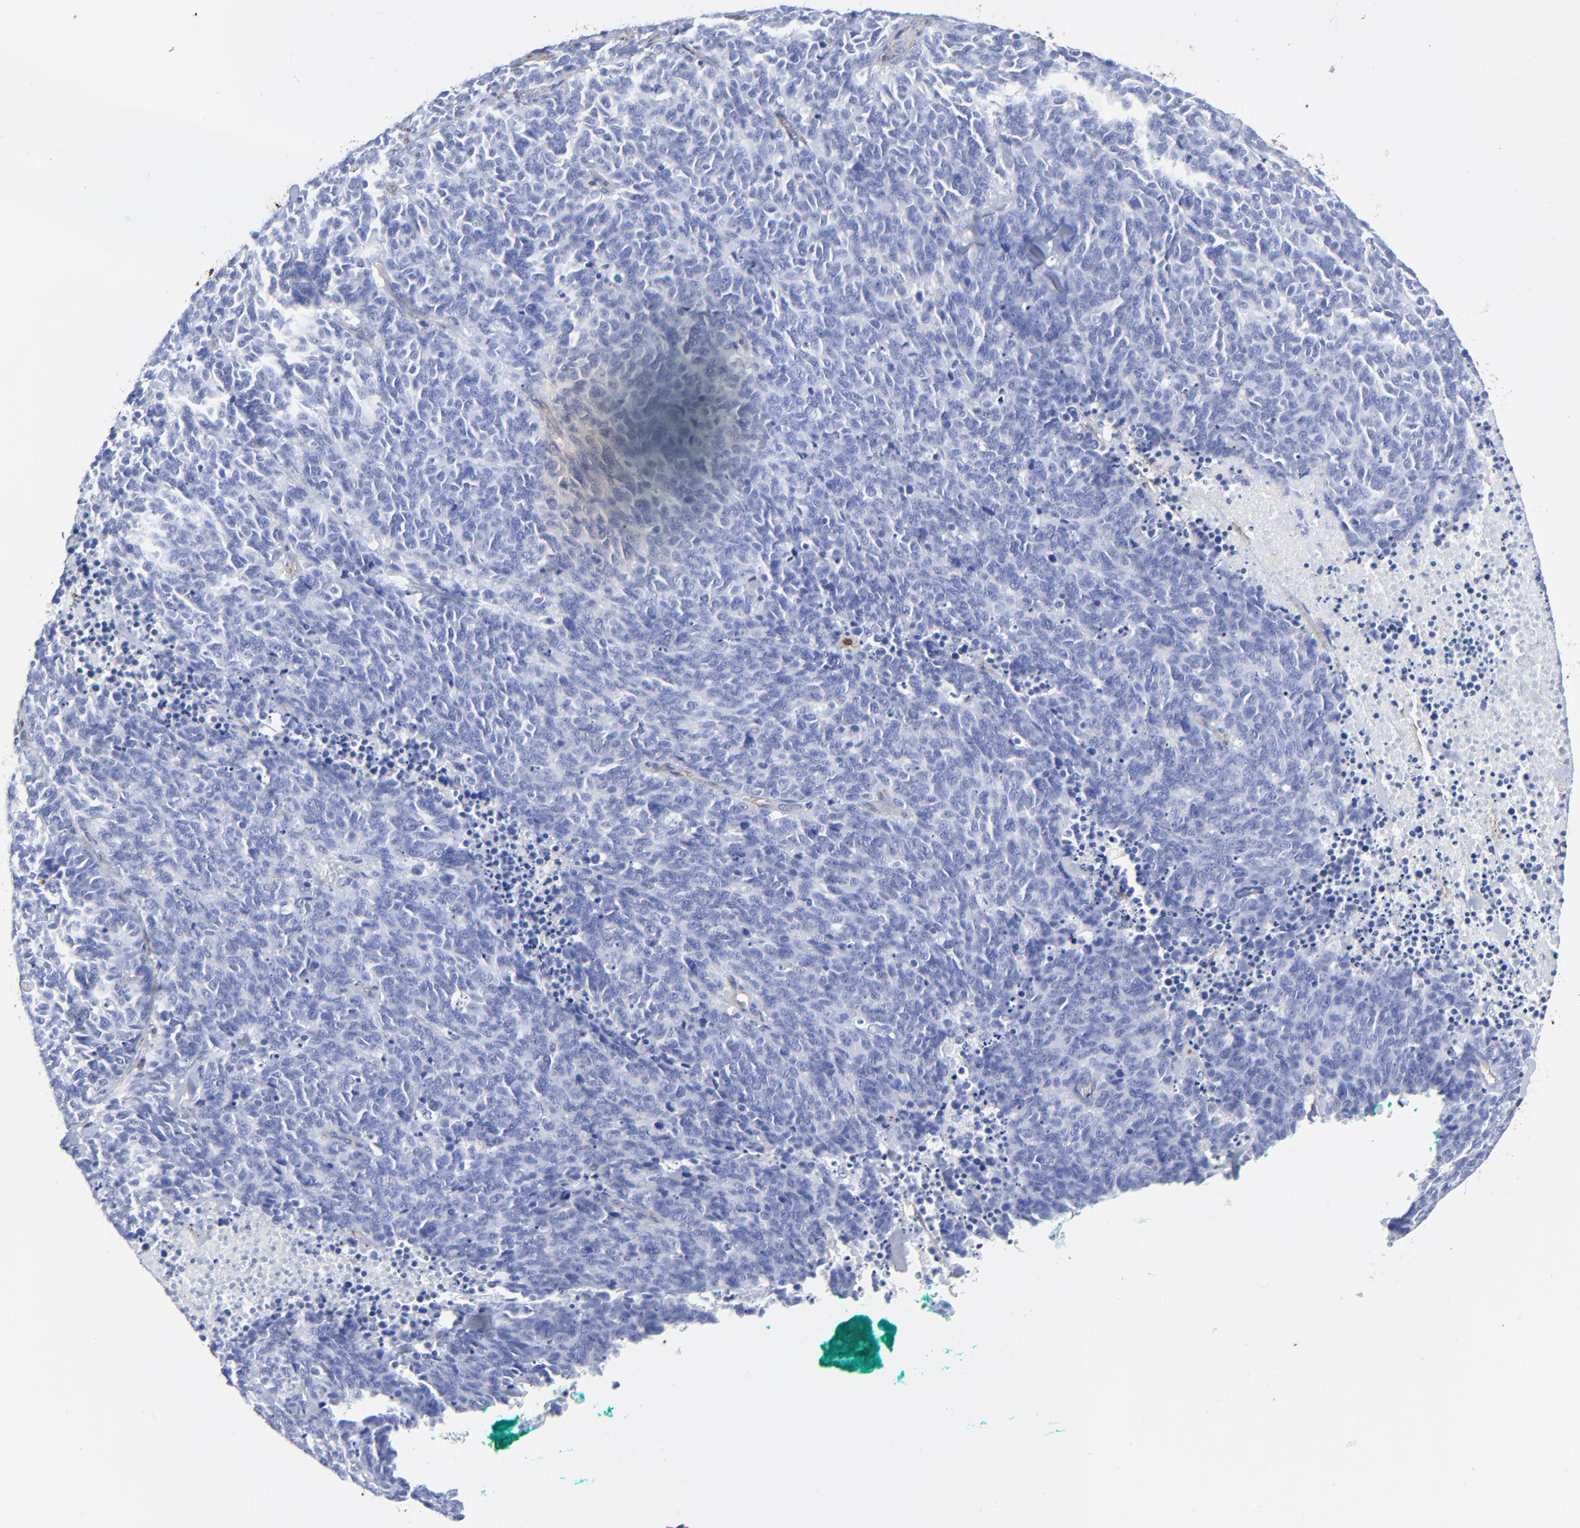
{"staining": {"intensity": "negative", "quantity": "none", "location": "none"}, "tissue": "lung cancer", "cell_type": "Tumor cells", "image_type": "cancer", "snomed": [{"axis": "morphology", "description": "Neoplasm, malignant, NOS"}, {"axis": "topography", "description": "Lung"}], "caption": "Image shows no protein expression in tumor cells of neoplasm (malignant) (lung) tissue. Brightfield microscopy of immunohistochemistry stained with DAB (3,3'-diaminobenzidine) (brown) and hematoxylin (blue), captured at high magnification.", "gene": "CAV1", "patient": {"sex": "female", "age": 58}}